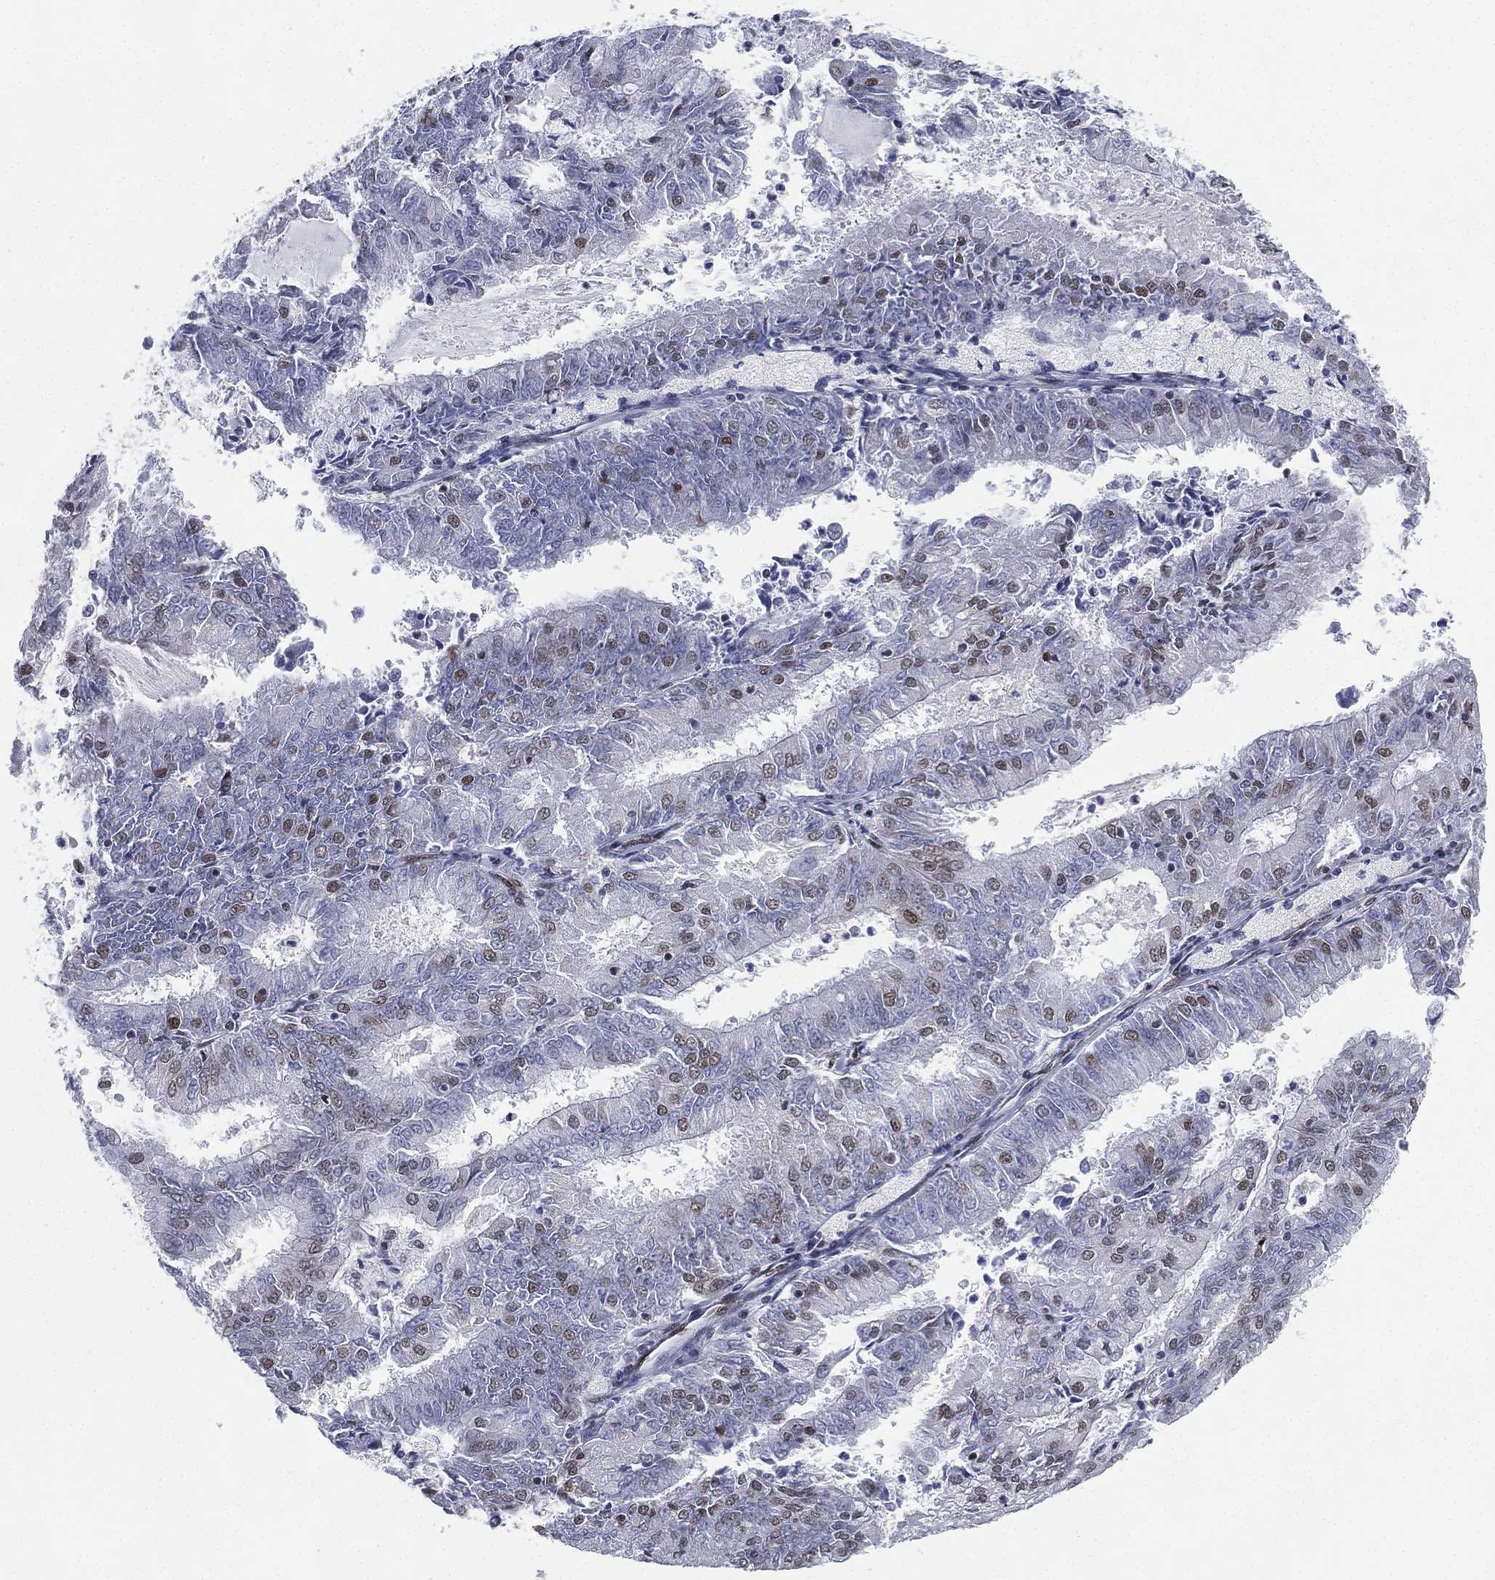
{"staining": {"intensity": "negative", "quantity": "none", "location": "none"}, "tissue": "endometrial cancer", "cell_type": "Tumor cells", "image_type": "cancer", "snomed": [{"axis": "morphology", "description": "Adenocarcinoma, NOS"}, {"axis": "topography", "description": "Endometrium"}], "caption": "Immunohistochemistry of endometrial adenocarcinoma reveals no expression in tumor cells.", "gene": "FUBP3", "patient": {"sex": "female", "age": 57}}